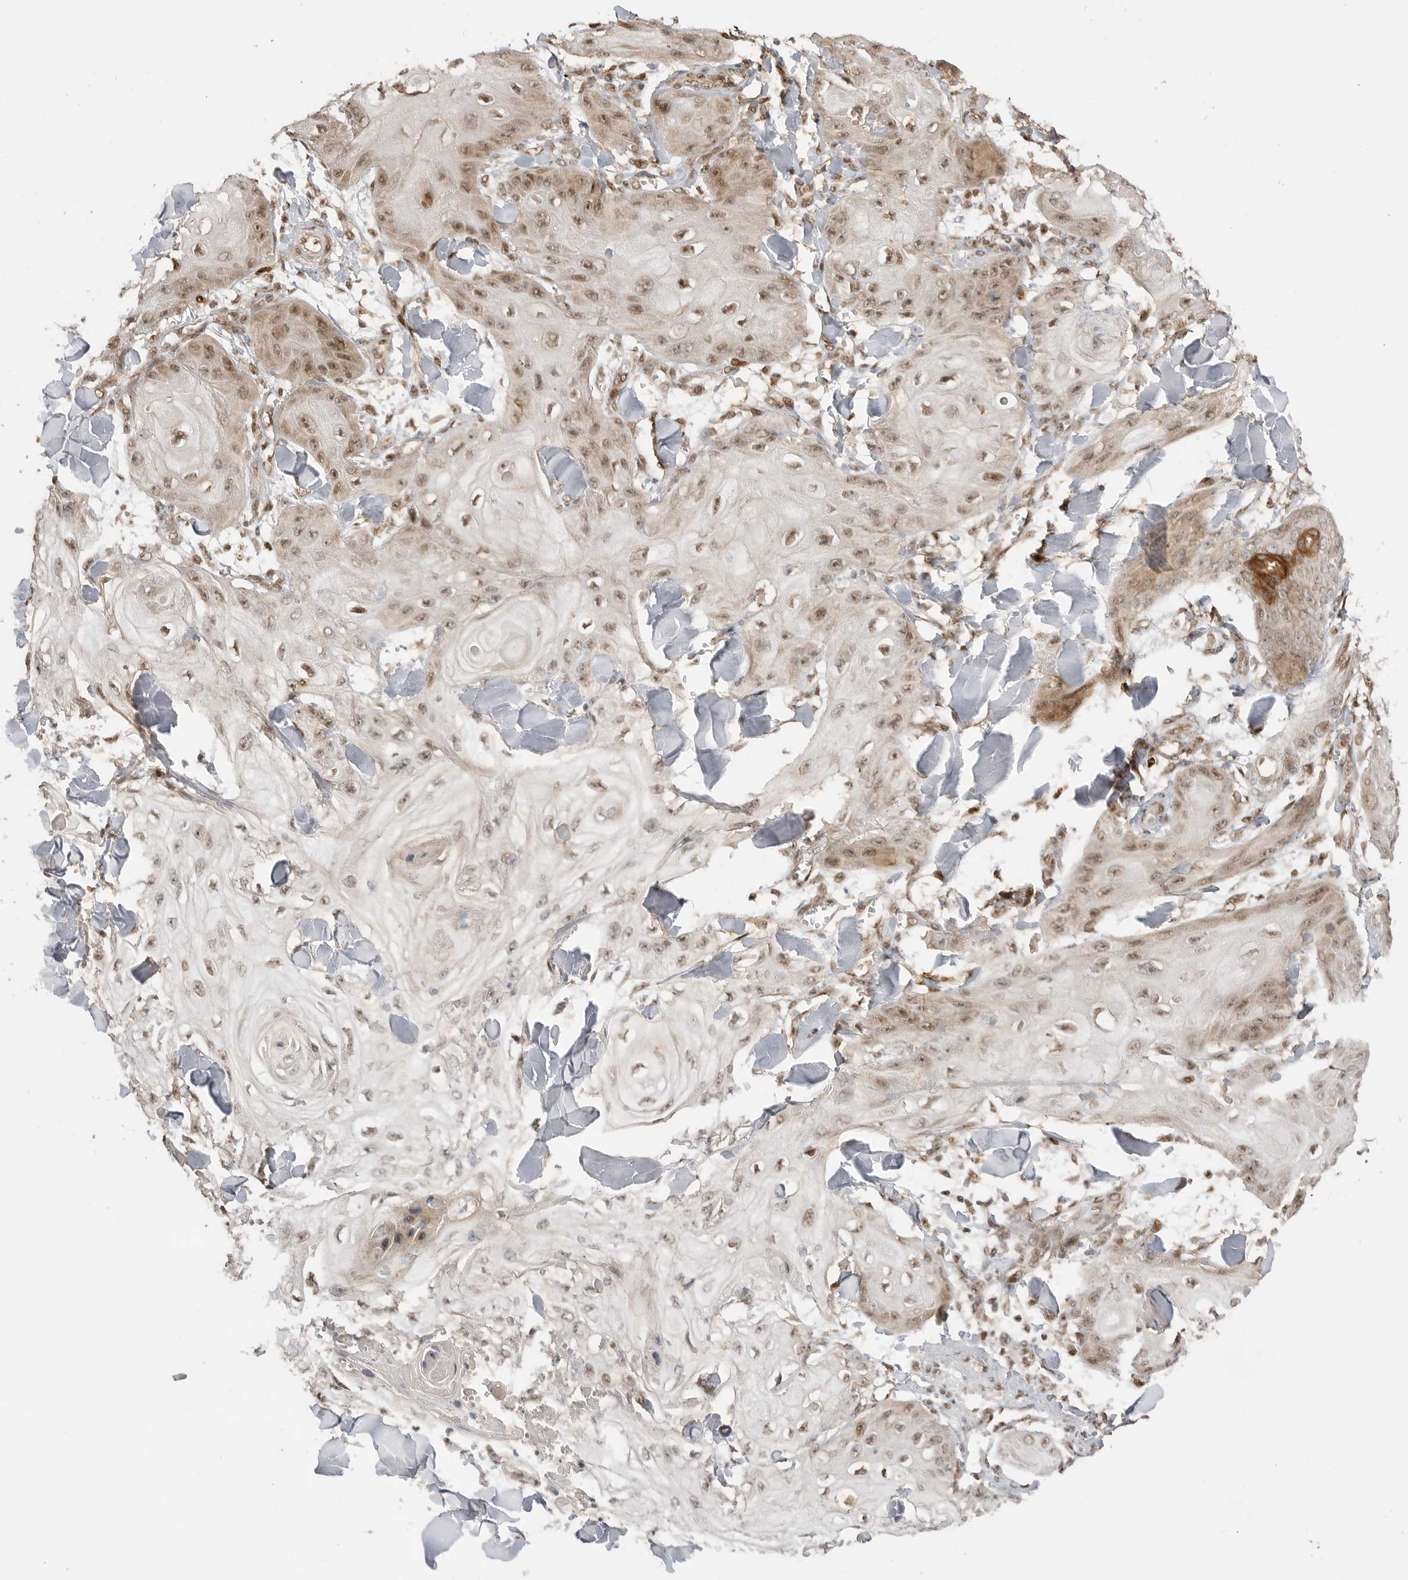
{"staining": {"intensity": "moderate", "quantity": "25%-75%", "location": "cytoplasmic/membranous,nuclear"}, "tissue": "skin cancer", "cell_type": "Tumor cells", "image_type": "cancer", "snomed": [{"axis": "morphology", "description": "Squamous cell carcinoma, NOS"}, {"axis": "topography", "description": "Skin"}], "caption": "Immunohistochemistry (DAB (3,3'-diaminobenzidine)) staining of squamous cell carcinoma (skin) exhibits moderate cytoplasmic/membranous and nuclear protein expression in approximately 25%-75% of tumor cells.", "gene": "ALKAL1", "patient": {"sex": "male", "age": 74}}